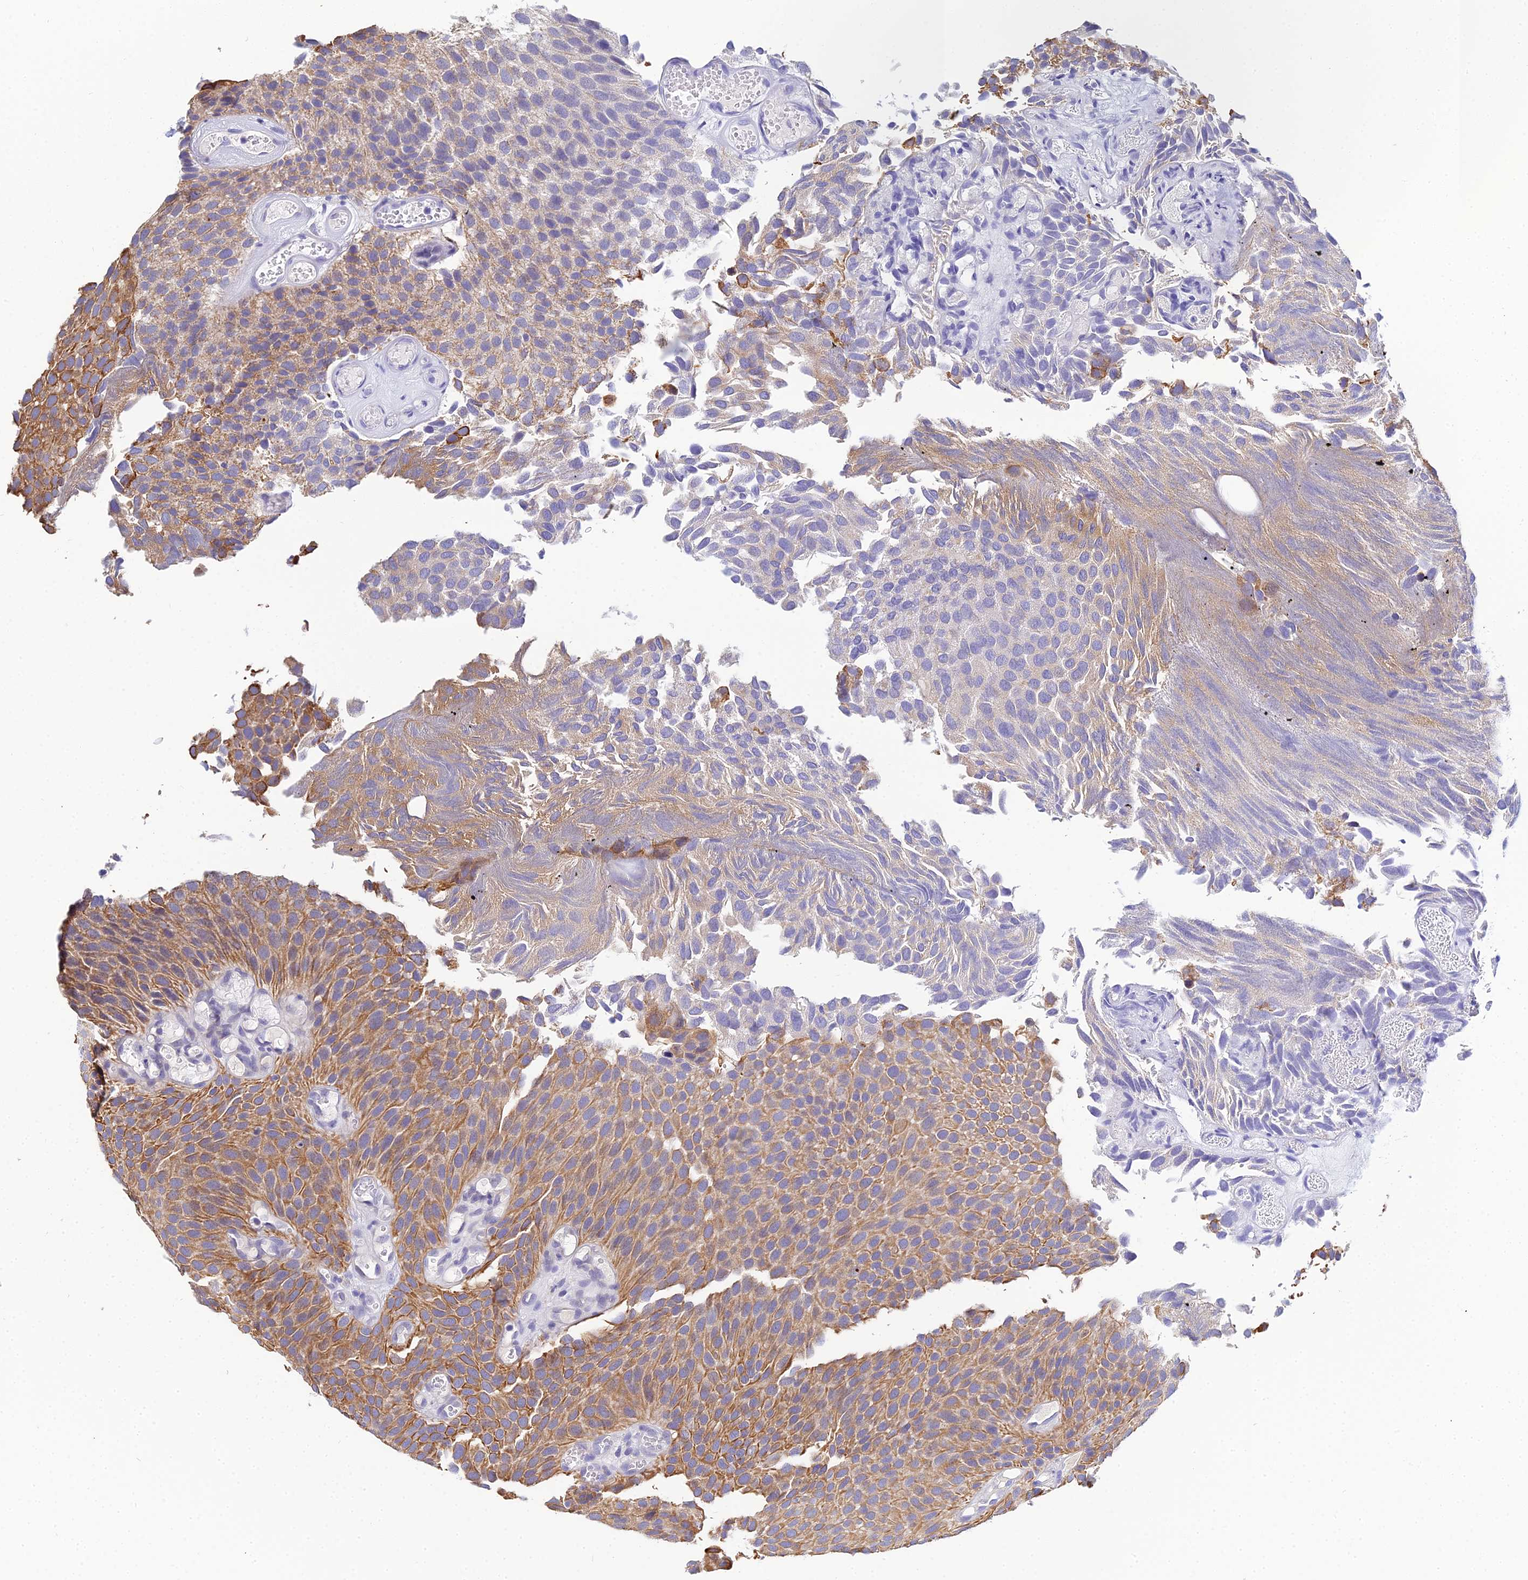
{"staining": {"intensity": "strong", "quantity": "25%-75%", "location": "cytoplasmic/membranous"}, "tissue": "urothelial cancer", "cell_type": "Tumor cells", "image_type": "cancer", "snomed": [{"axis": "morphology", "description": "Urothelial carcinoma, Low grade"}, {"axis": "topography", "description": "Urinary bladder"}], "caption": "High-power microscopy captured an immunohistochemistry image of urothelial cancer, revealing strong cytoplasmic/membranous expression in about 25%-75% of tumor cells.", "gene": "ZXDA", "patient": {"sex": "male", "age": 89}}